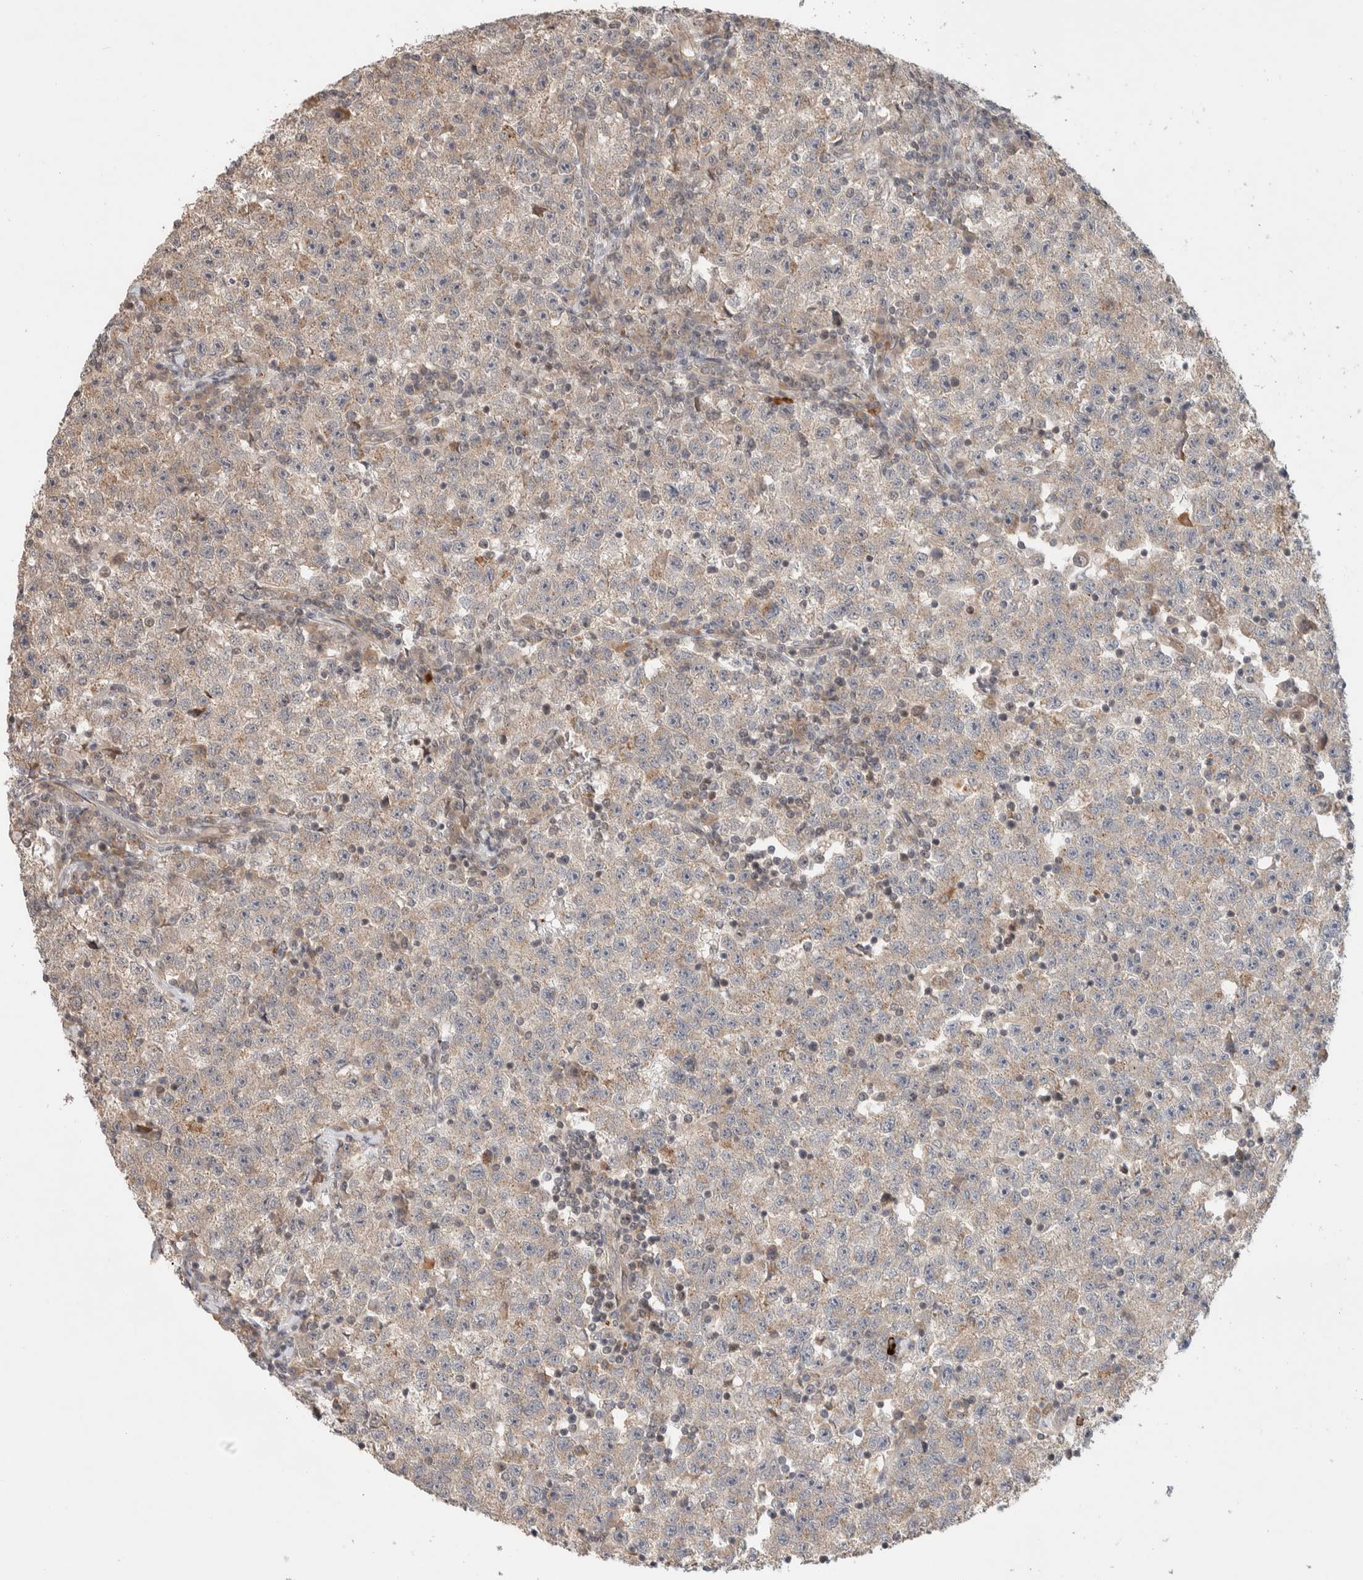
{"staining": {"intensity": "weak", "quantity": "<25%", "location": "cytoplasmic/membranous"}, "tissue": "testis cancer", "cell_type": "Tumor cells", "image_type": "cancer", "snomed": [{"axis": "morphology", "description": "Seminoma, NOS"}, {"axis": "topography", "description": "Testis"}], "caption": "Immunohistochemistry photomicrograph of human testis cancer (seminoma) stained for a protein (brown), which demonstrates no staining in tumor cells.", "gene": "DEPTOR", "patient": {"sex": "male", "age": 22}}